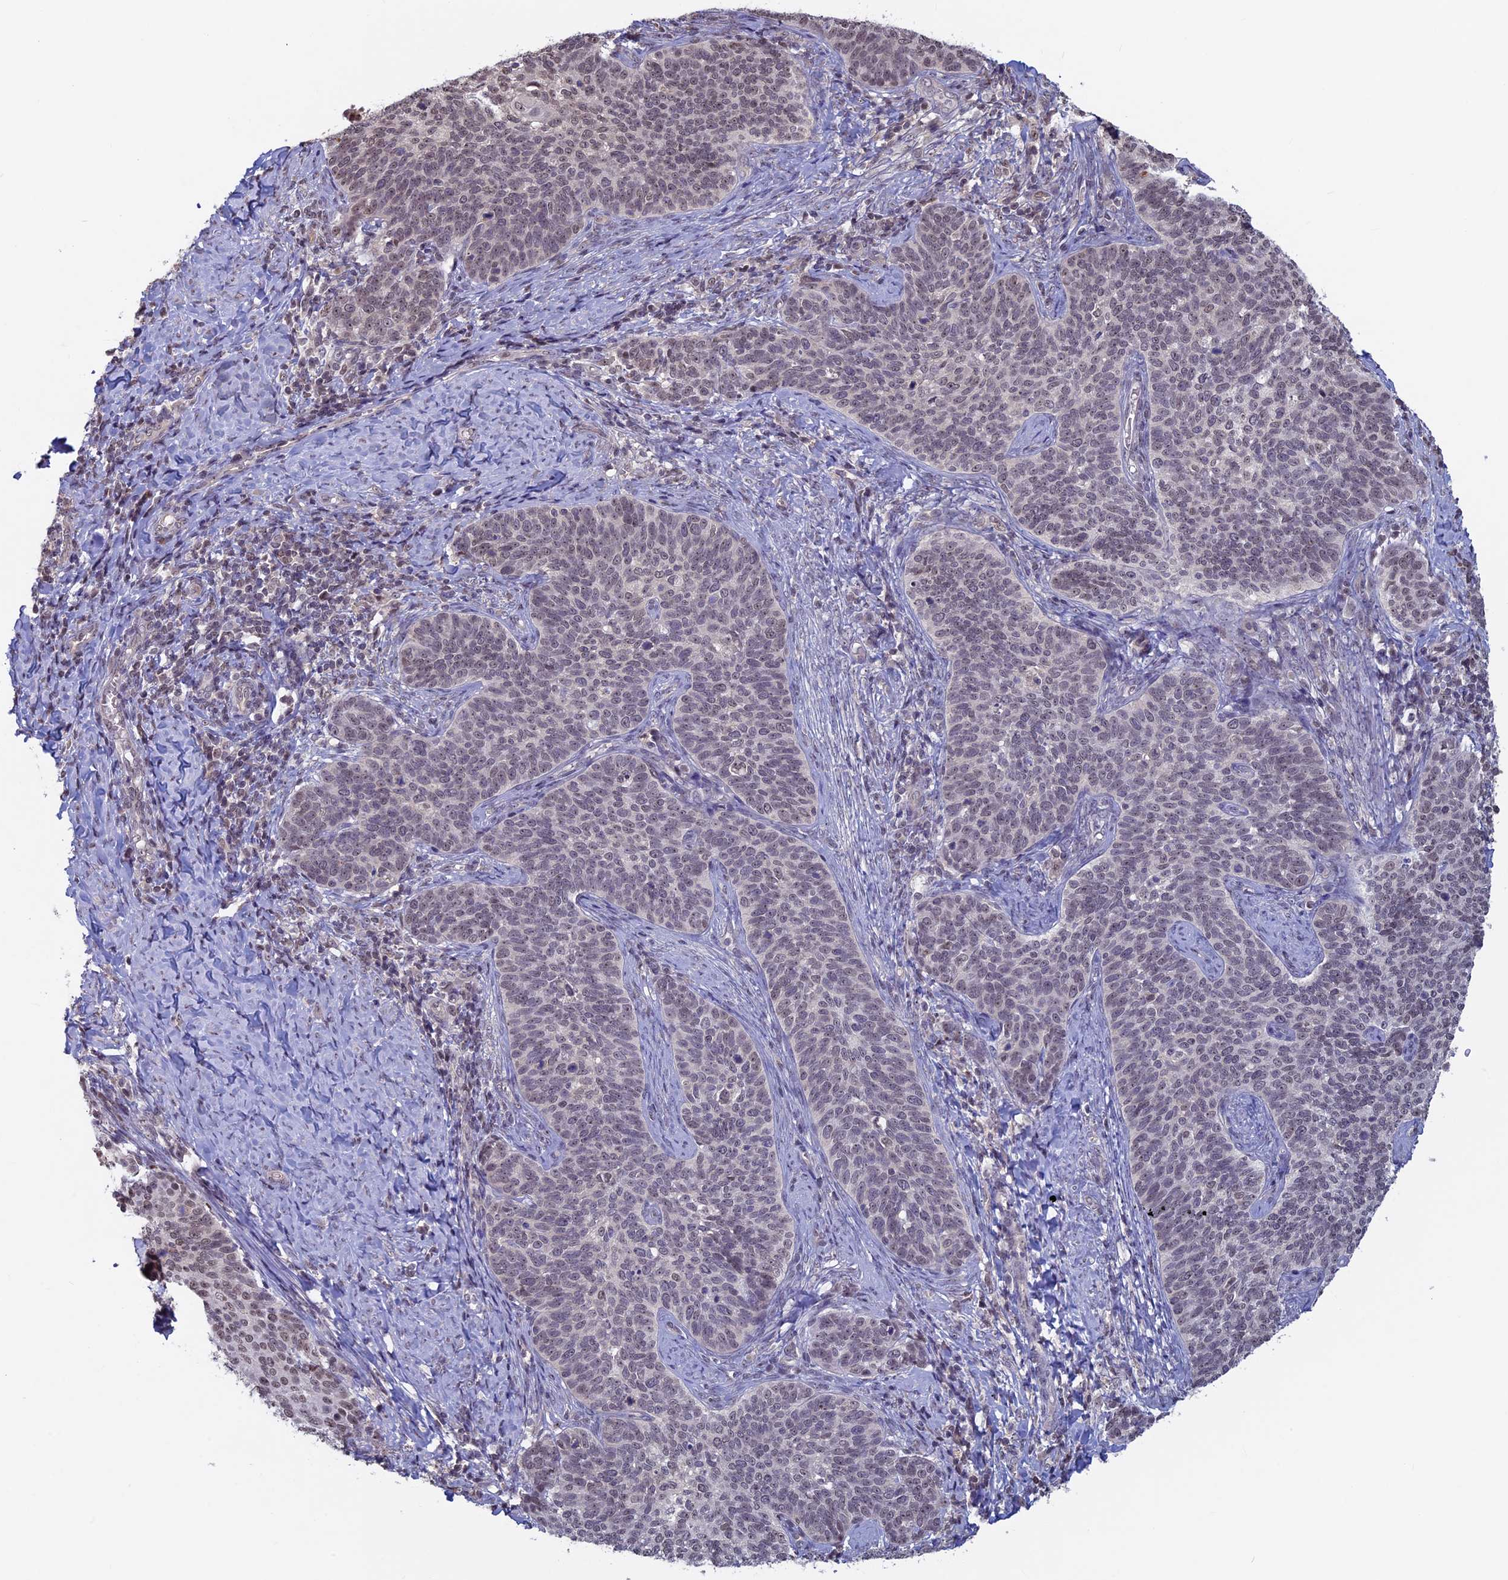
{"staining": {"intensity": "weak", "quantity": "25%-75%", "location": "nuclear"}, "tissue": "cervical cancer", "cell_type": "Tumor cells", "image_type": "cancer", "snomed": [{"axis": "morphology", "description": "Normal tissue, NOS"}, {"axis": "morphology", "description": "Squamous cell carcinoma, NOS"}, {"axis": "topography", "description": "Cervix"}], "caption": "About 25%-75% of tumor cells in human cervical cancer demonstrate weak nuclear protein staining as visualized by brown immunohistochemical staining.", "gene": "SPIRE1", "patient": {"sex": "female", "age": 39}}